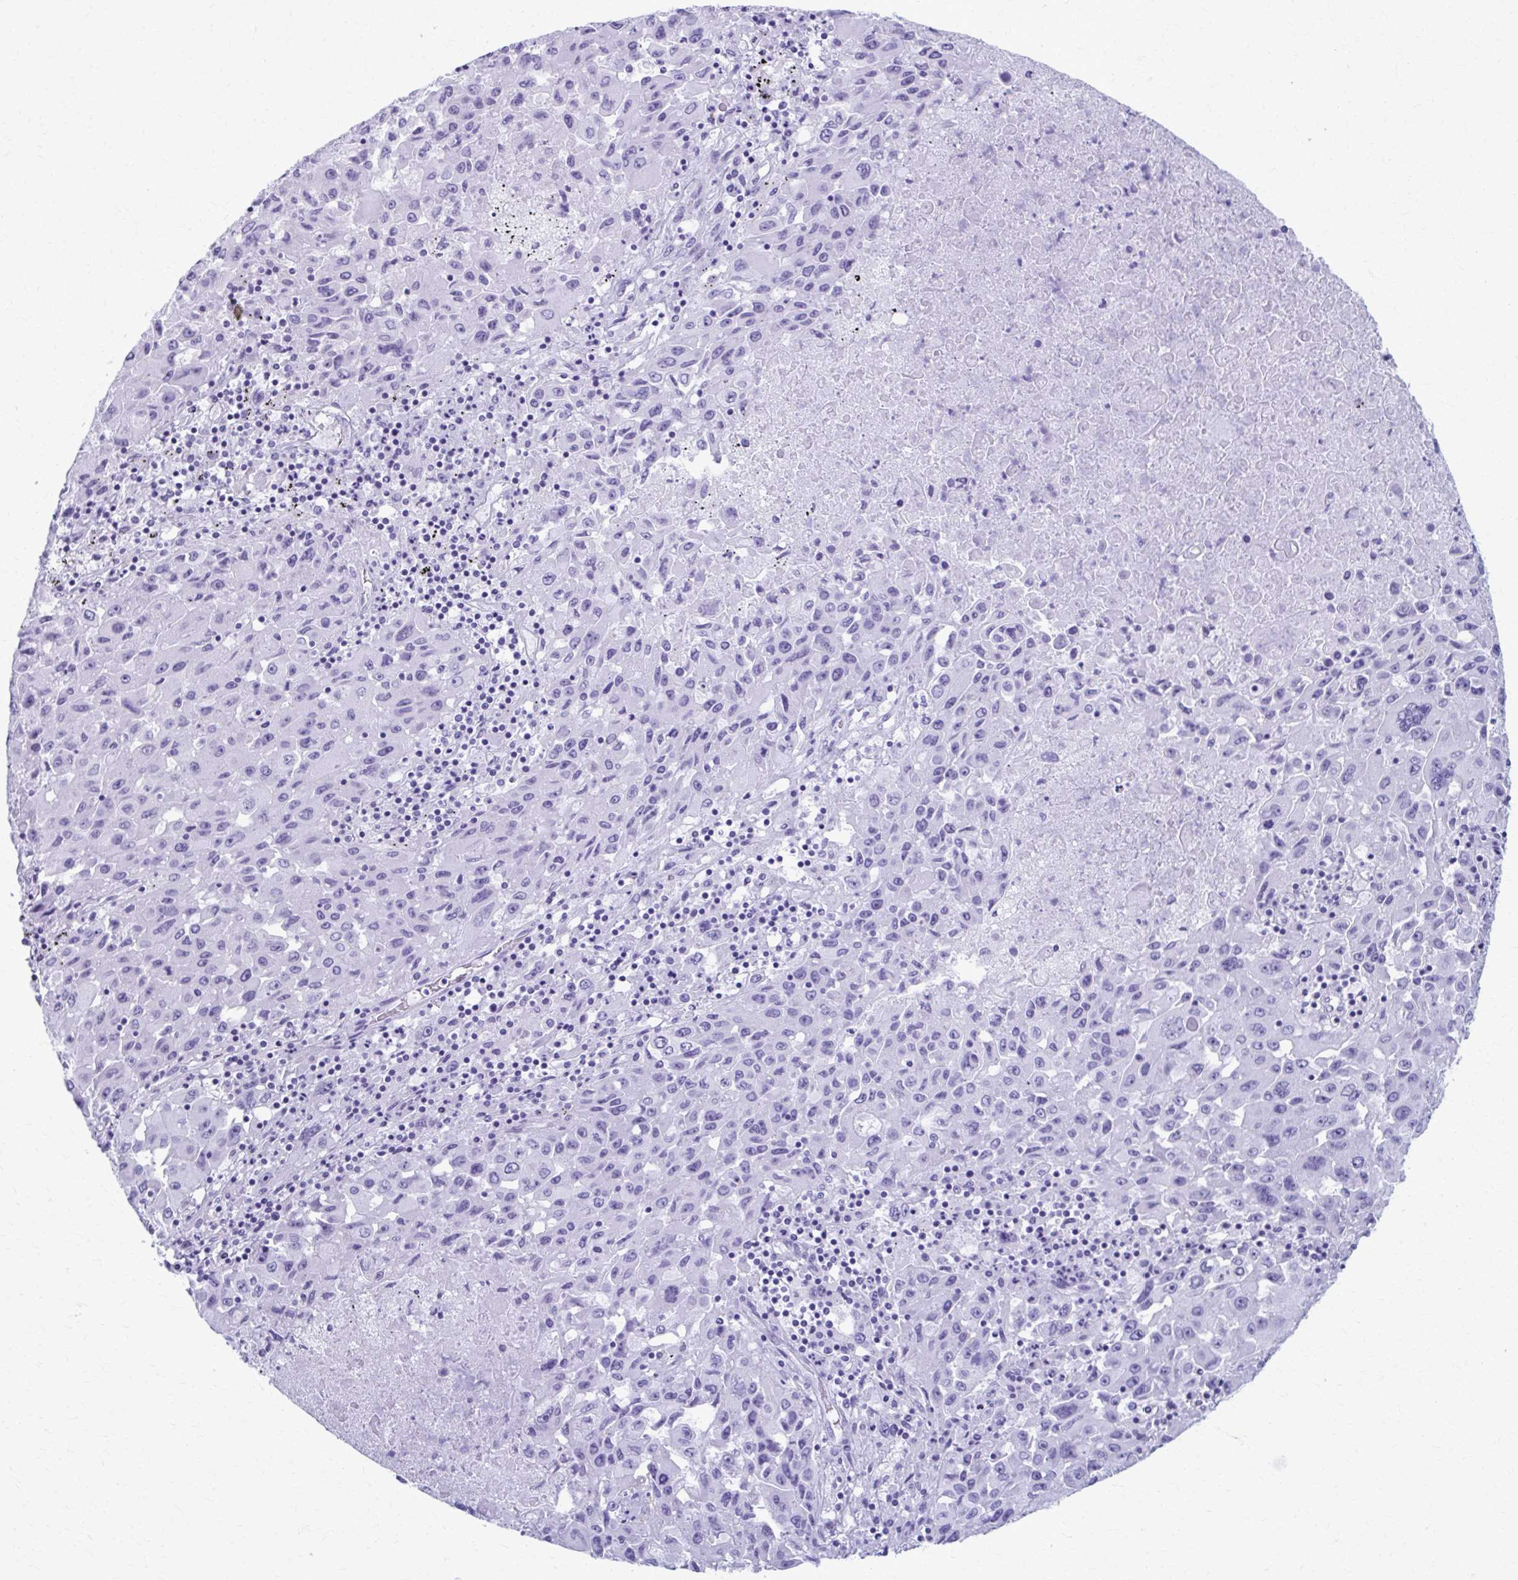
{"staining": {"intensity": "negative", "quantity": "none", "location": "none"}, "tissue": "lung cancer", "cell_type": "Tumor cells", "image_type": "cancer", "snomed": [{"axis": "morphology", "description": "Squamous cell carcinoma, NOS"}, {"axis": "topography", "description": "Lung"}], "caption": "This is an immunohistochemistry (IHC) micrograph of lung cancer. There is no positivity in tumor cells.", "gene": "MPLKIP", "patient": {"sex": "male", "age": 63}}